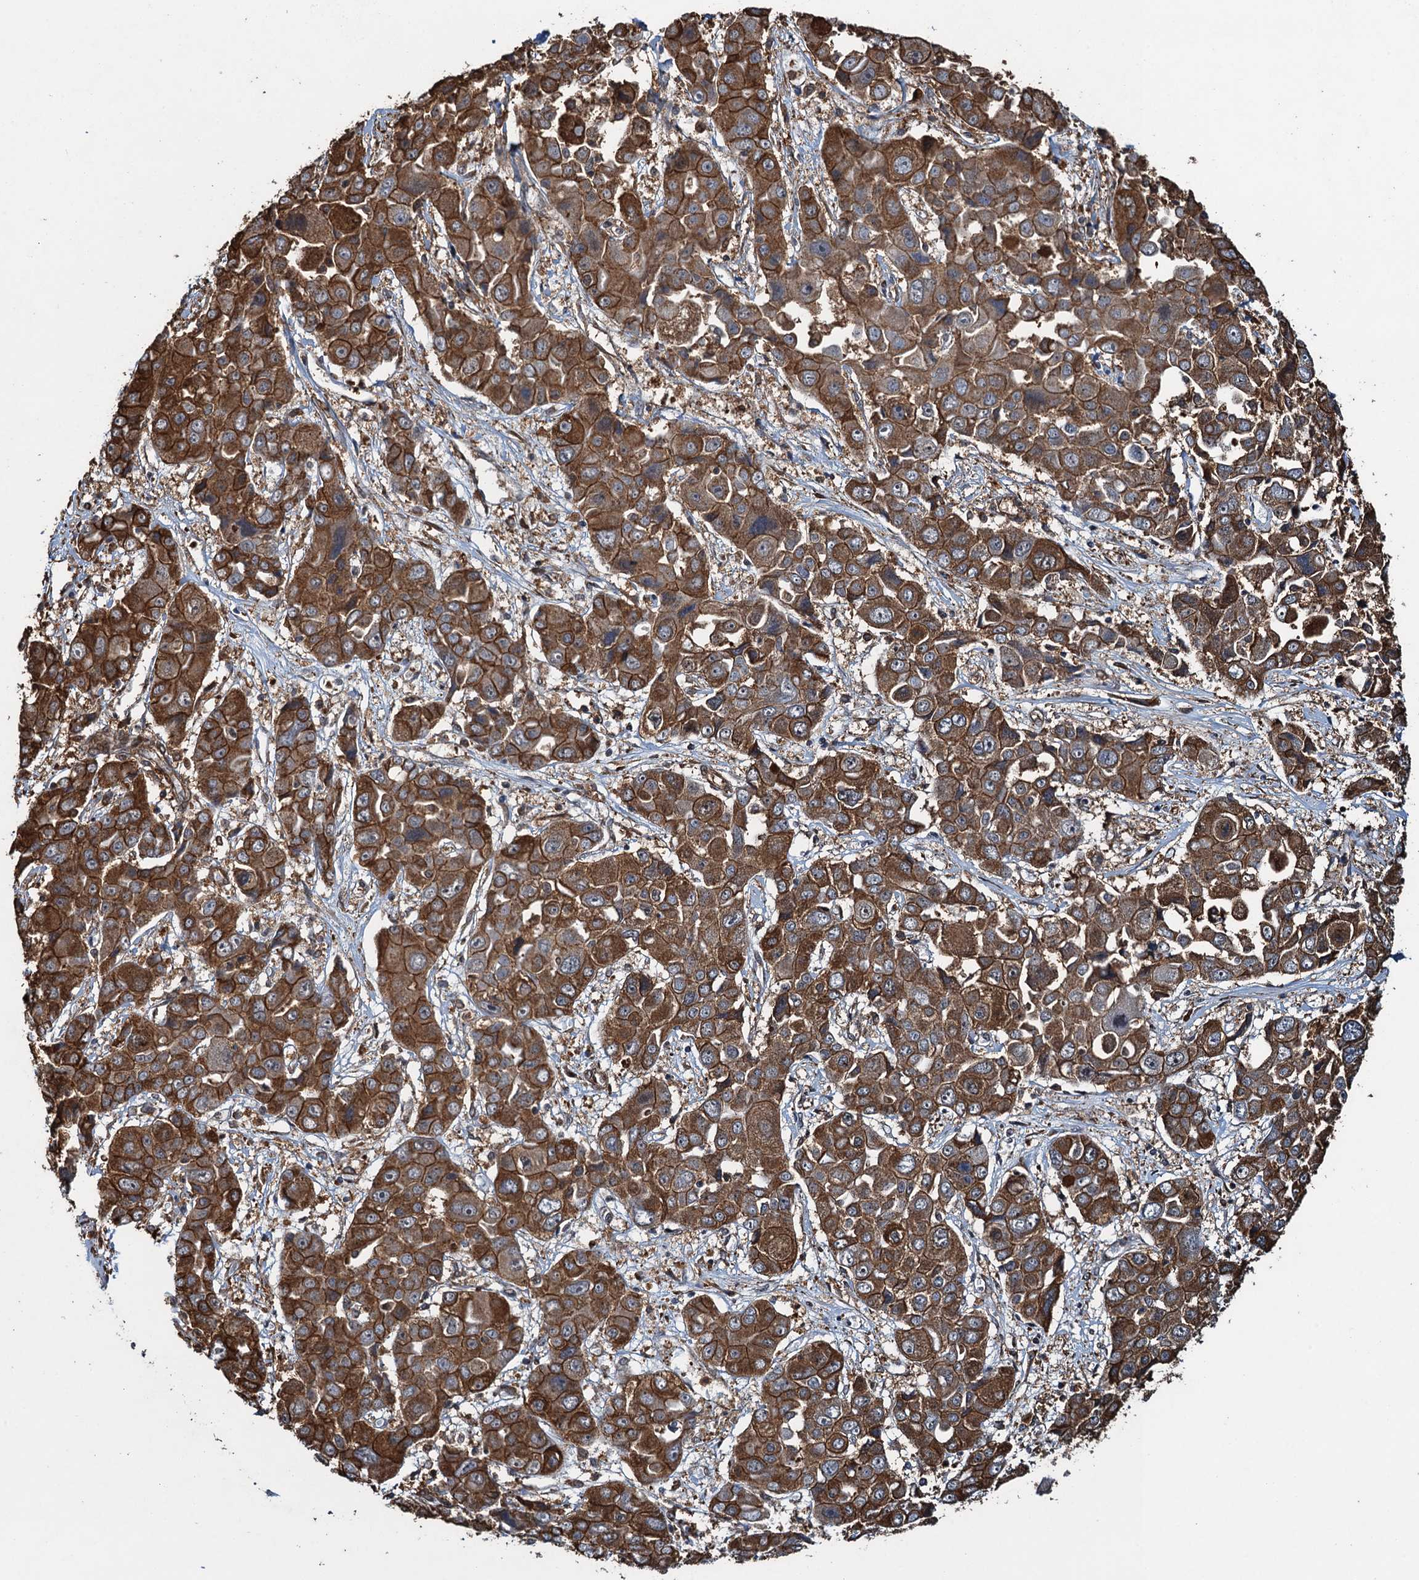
{"staining": {"intensity": "strong", "quantity": ">75%", "location": "cytoplasmic/membranous"}, "tissue": "liver cancer", "cell_type": "Tumor cells", "image_type": "cancer", "snomed": [{"axis": "morphology", "description": "Cholangiocarcinoma"}, {"axis": "topography", "description": "Liver"}], "caption": "This is a histology image of immunohistochemistry staining of liver cancer (cholangiocarcinoma), which shows strong positivity in the cytoplasmic/membranous of tumor cells.", "gene": "WHAMM", "patient": {"sex": "male", "age": 67}}